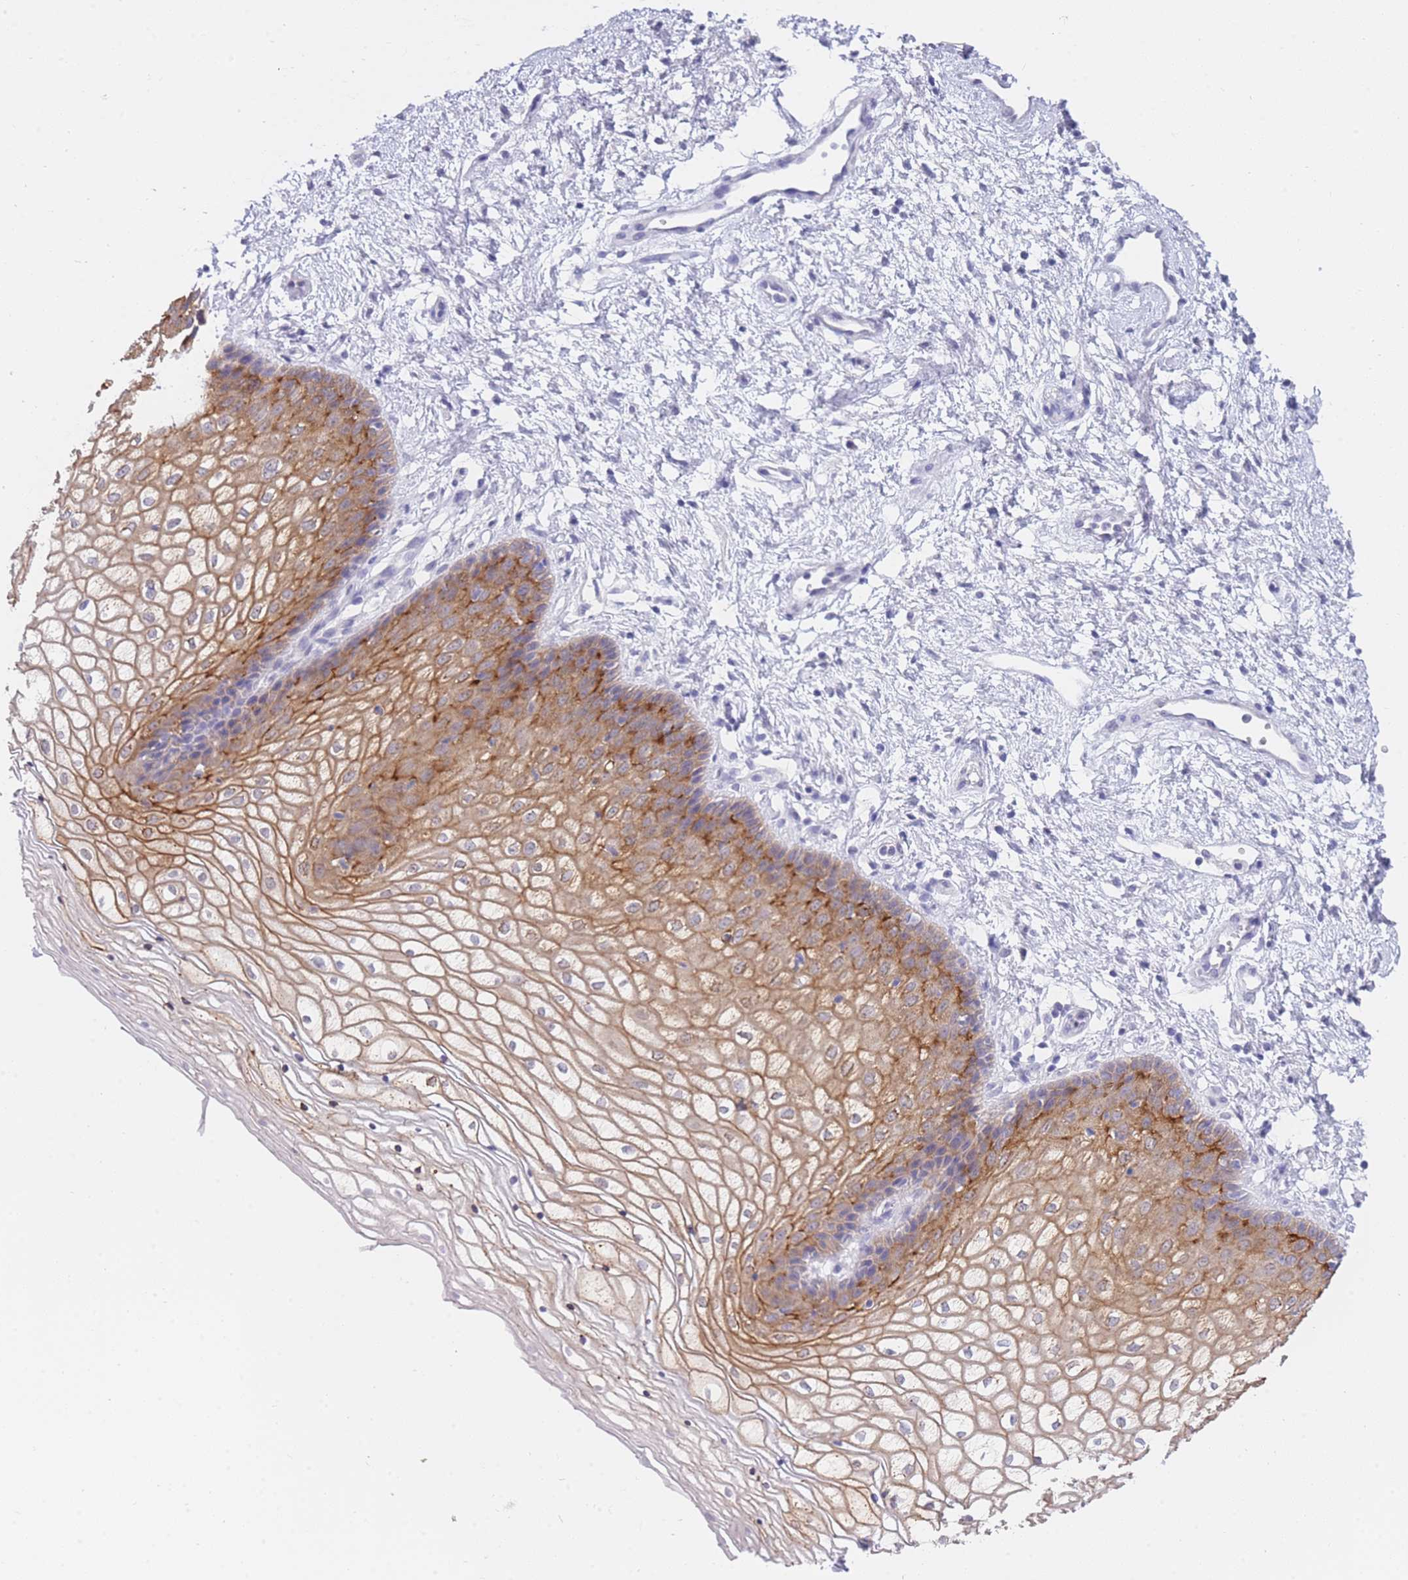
{"staining": {"intensity": "moderate", "quantity": ">75%", "location": "cytoplasmic/membranous"}, "tissue": "vagina", "cell_type": "Squamous epithelial cells", "image_type": "normal", "snomed": [{"axis": "morphology", "description": "Normal tissue, NOS"}, {"axis": "topography", "description": "Vagina"}], "caption": "A histopathology image showing moderate cytoplasmic/membranous staining in about >75% of squamous epithelial cells in normal vagina, as visualized by brown immunohistochemical staining.", "gene": "FRAT2", "patient": {"sex": "female", "age": 34}}